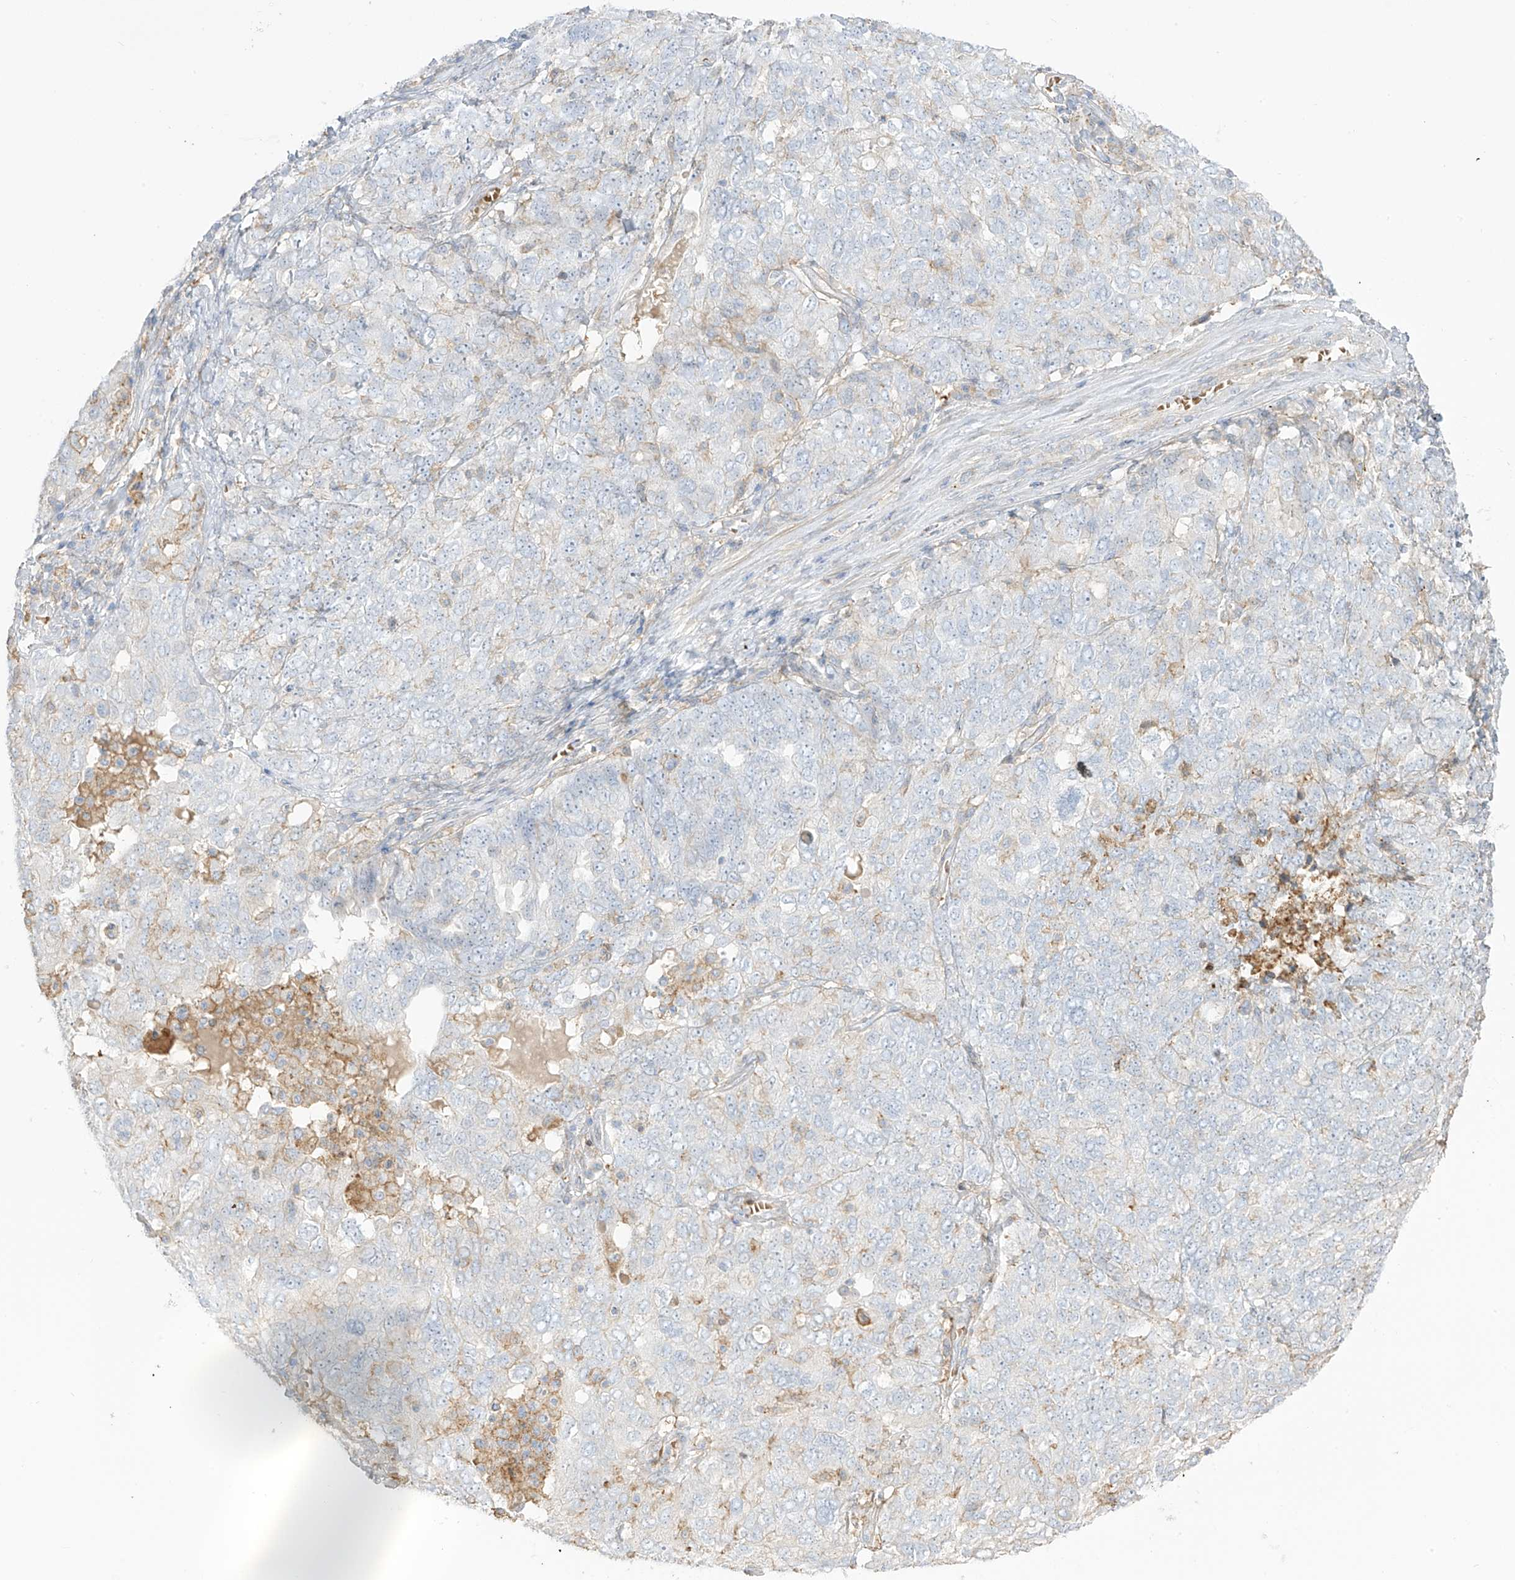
{"staining": {"intensity": "negative", "quantity": "none", "location": "none"}, "tissue": "ovarian cancer", "cell_type": "Tumor cells", "image_type": "cancer", "snomed": [{"axis": "morphology", "description": "Carcinoma, endometroid"}, {"axis": "topography", "description": "Ovary"}], "caption": "DAB immunohistochemical staining of ovarian cancer (endometroid carcinoma) exhibits no significant staining in tumor cells. (DAB (3,3'-diaminobenzidine) immunohistochemistry visualized using brightfield microscopy, high magnification).", "gene": "ZGRF1", "patient": {"sex": "female", "age": 62}}